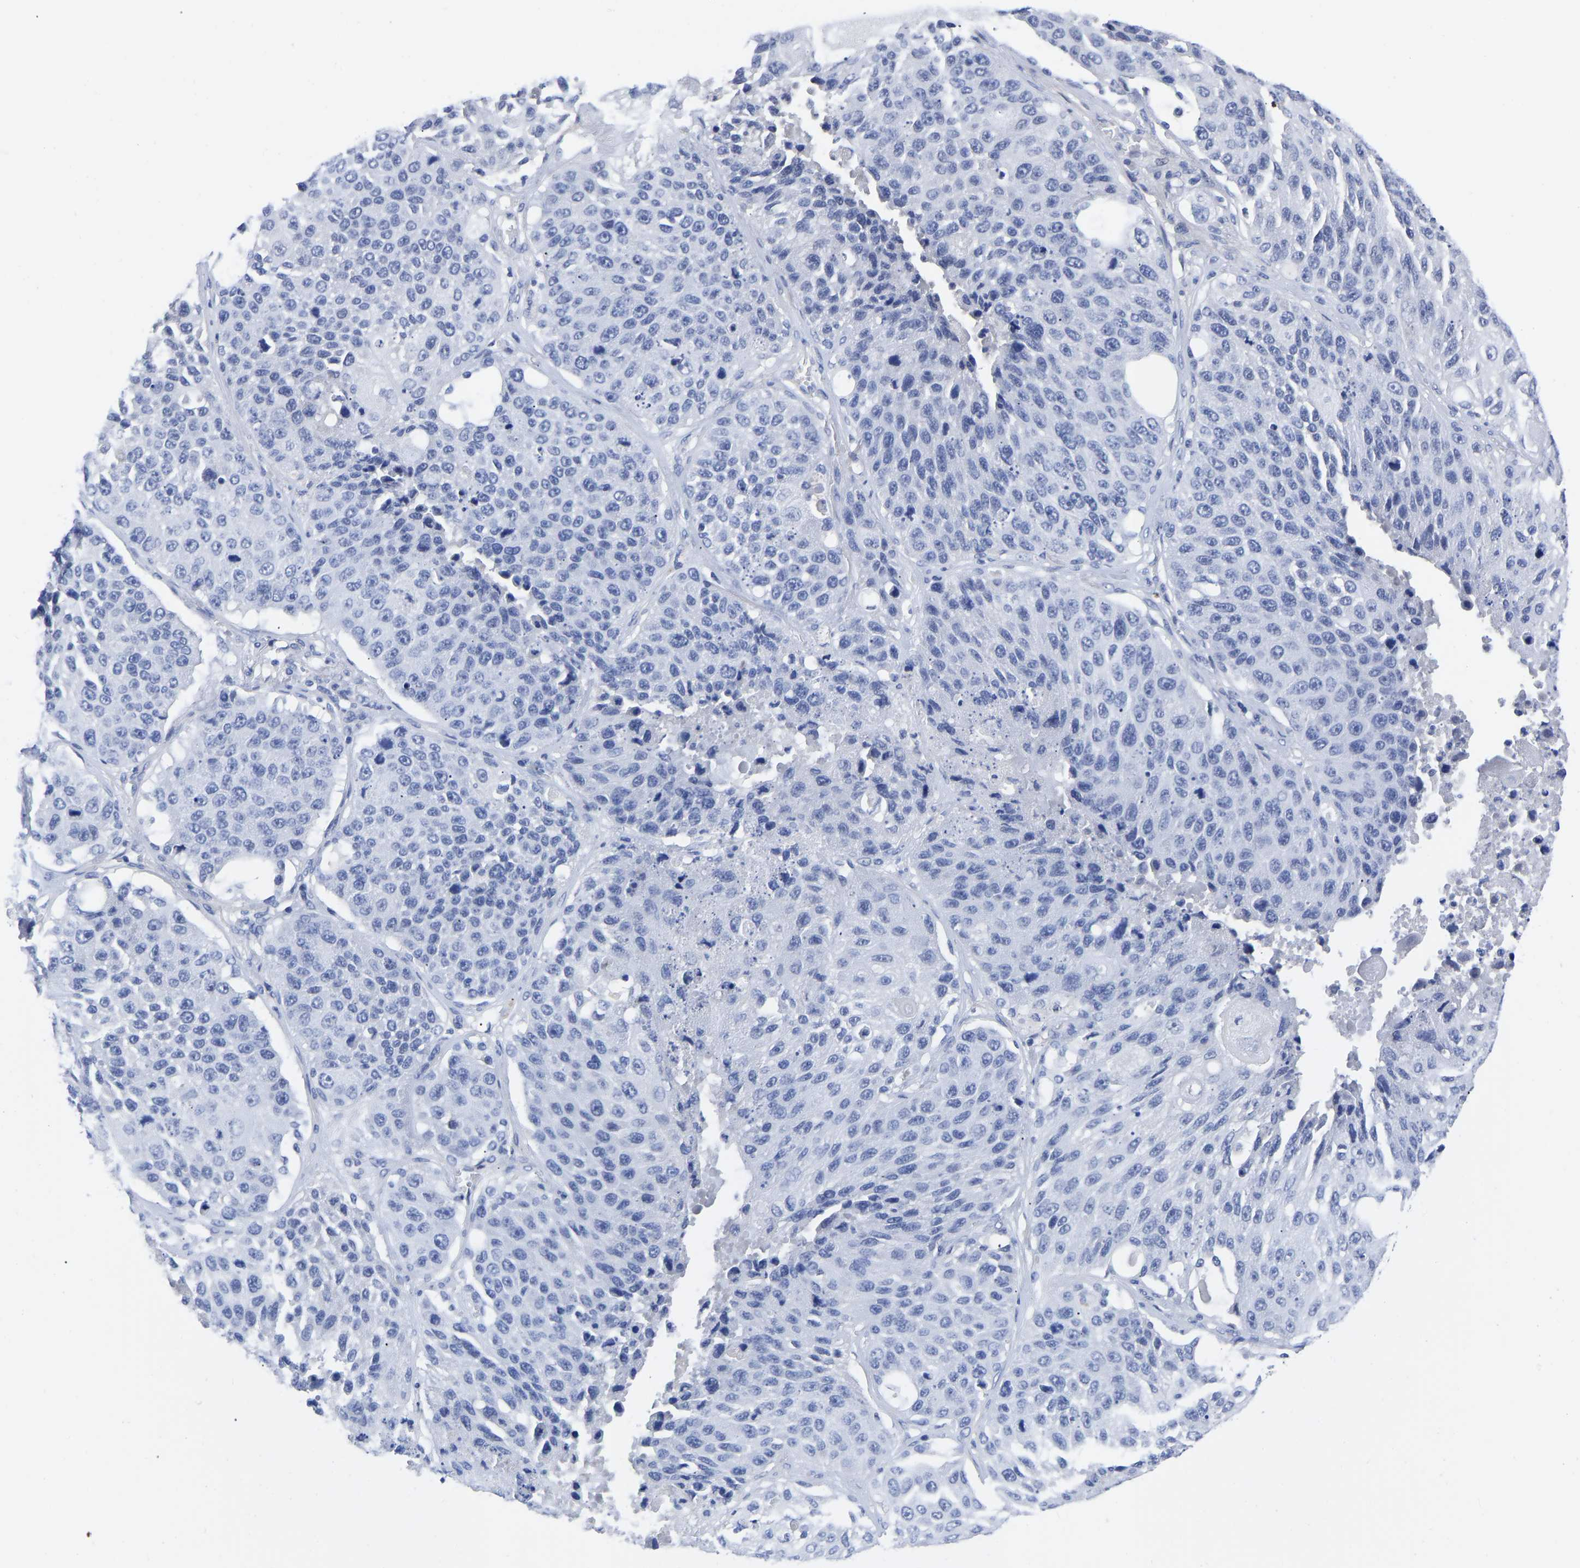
{"staining": {"intensity": "negative", "quantity": "none", "location": "none"}, "tissue": "lung cancer", "cell_type": "Tumor cells", "image_type": "cancer", "snomed": [{"axis": "morphology", "description": "Squamous cell carcinoma, NOS"}, {"axis": "topography", "description": "Lung"}], "caption": "This is an immunohistochemistry (IHC) image of human squamous cell carcinoma (lung). There is no staining in tumor cells.", "gene": "GPA33", "patient": {"sex": "male", "age": 61}}